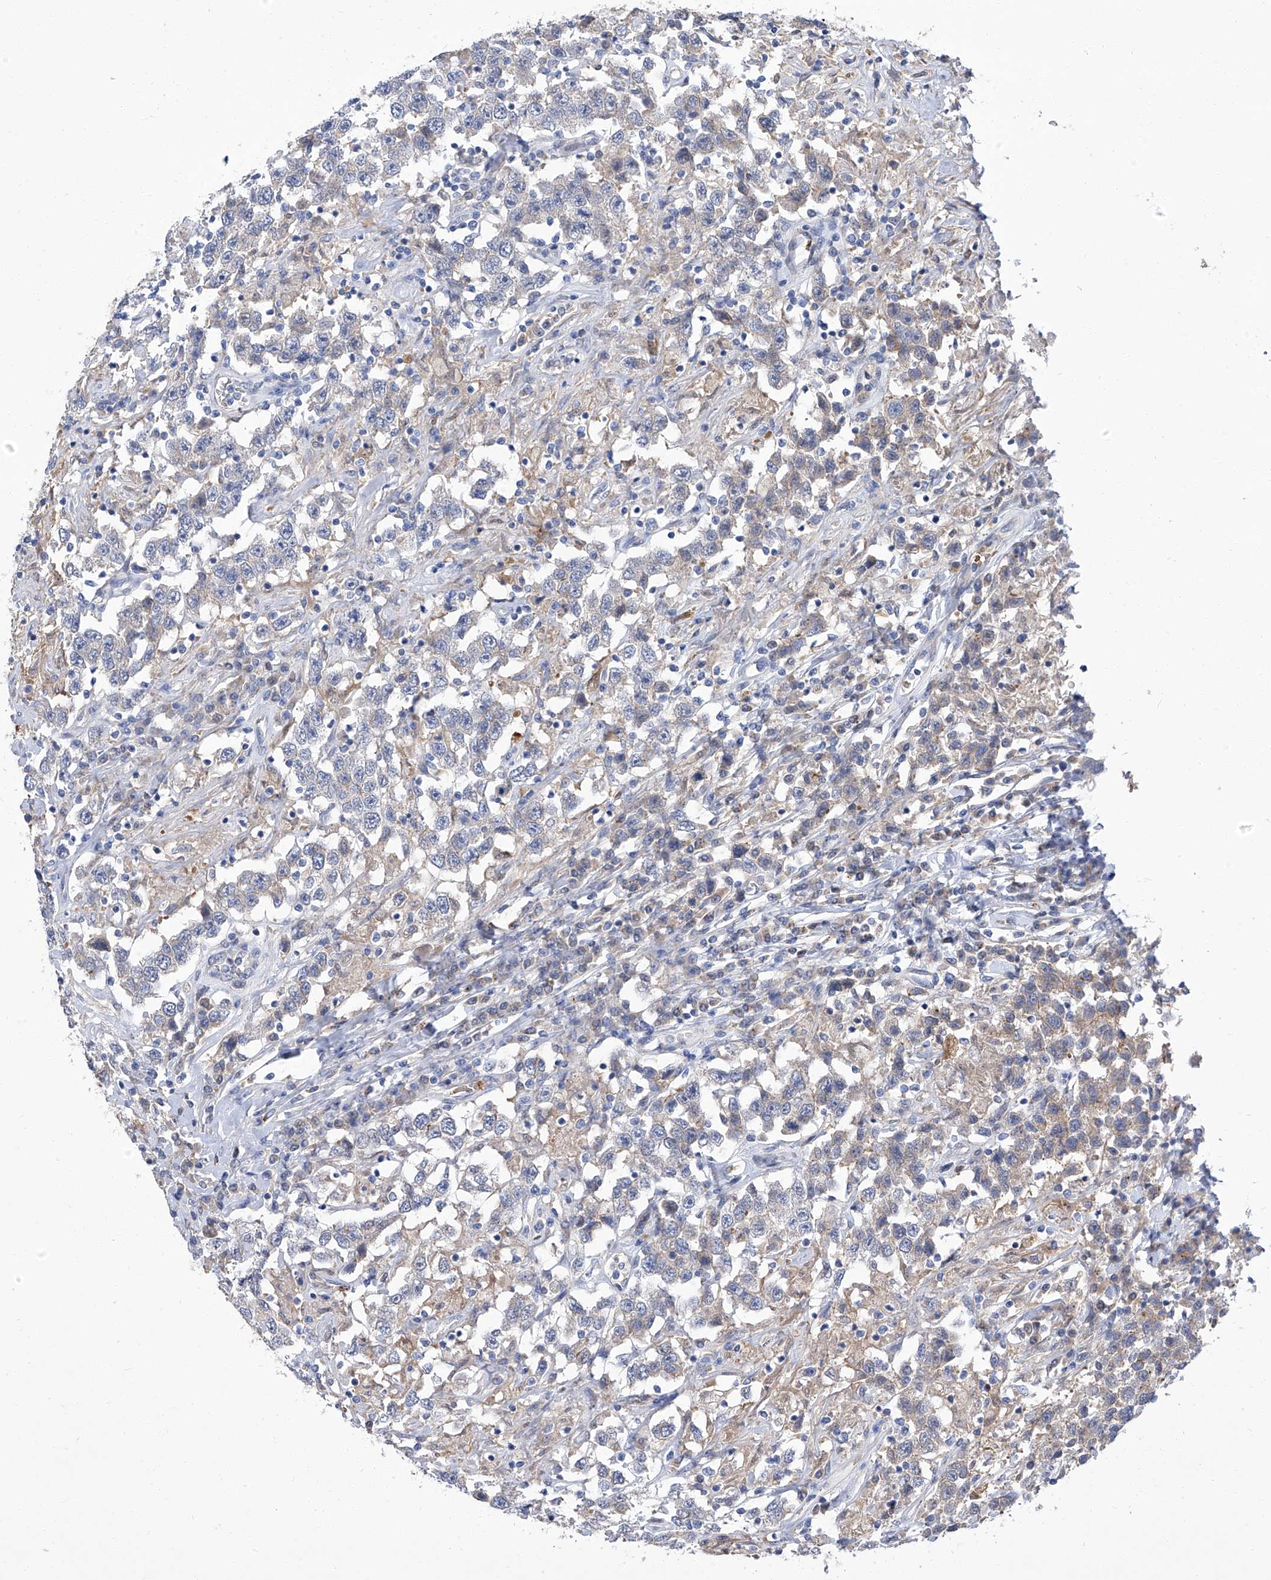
{"staining": {"intensity": "negative", "quantity": "none", "location": "none"}, "tissue": "testis cancer", "cell_type": "Tumor cells", "image_type": "cancer", "snomed": [{"axis": "morphology", "description": "Seminoma, NOS"}, {"axis": "topography", "description": "Testis"}], "caption": "An image of human testis seminoma is negative for staining in tumor cells.", "gene": "PARD3", "patient": {"sex": "male", "age": 41}}